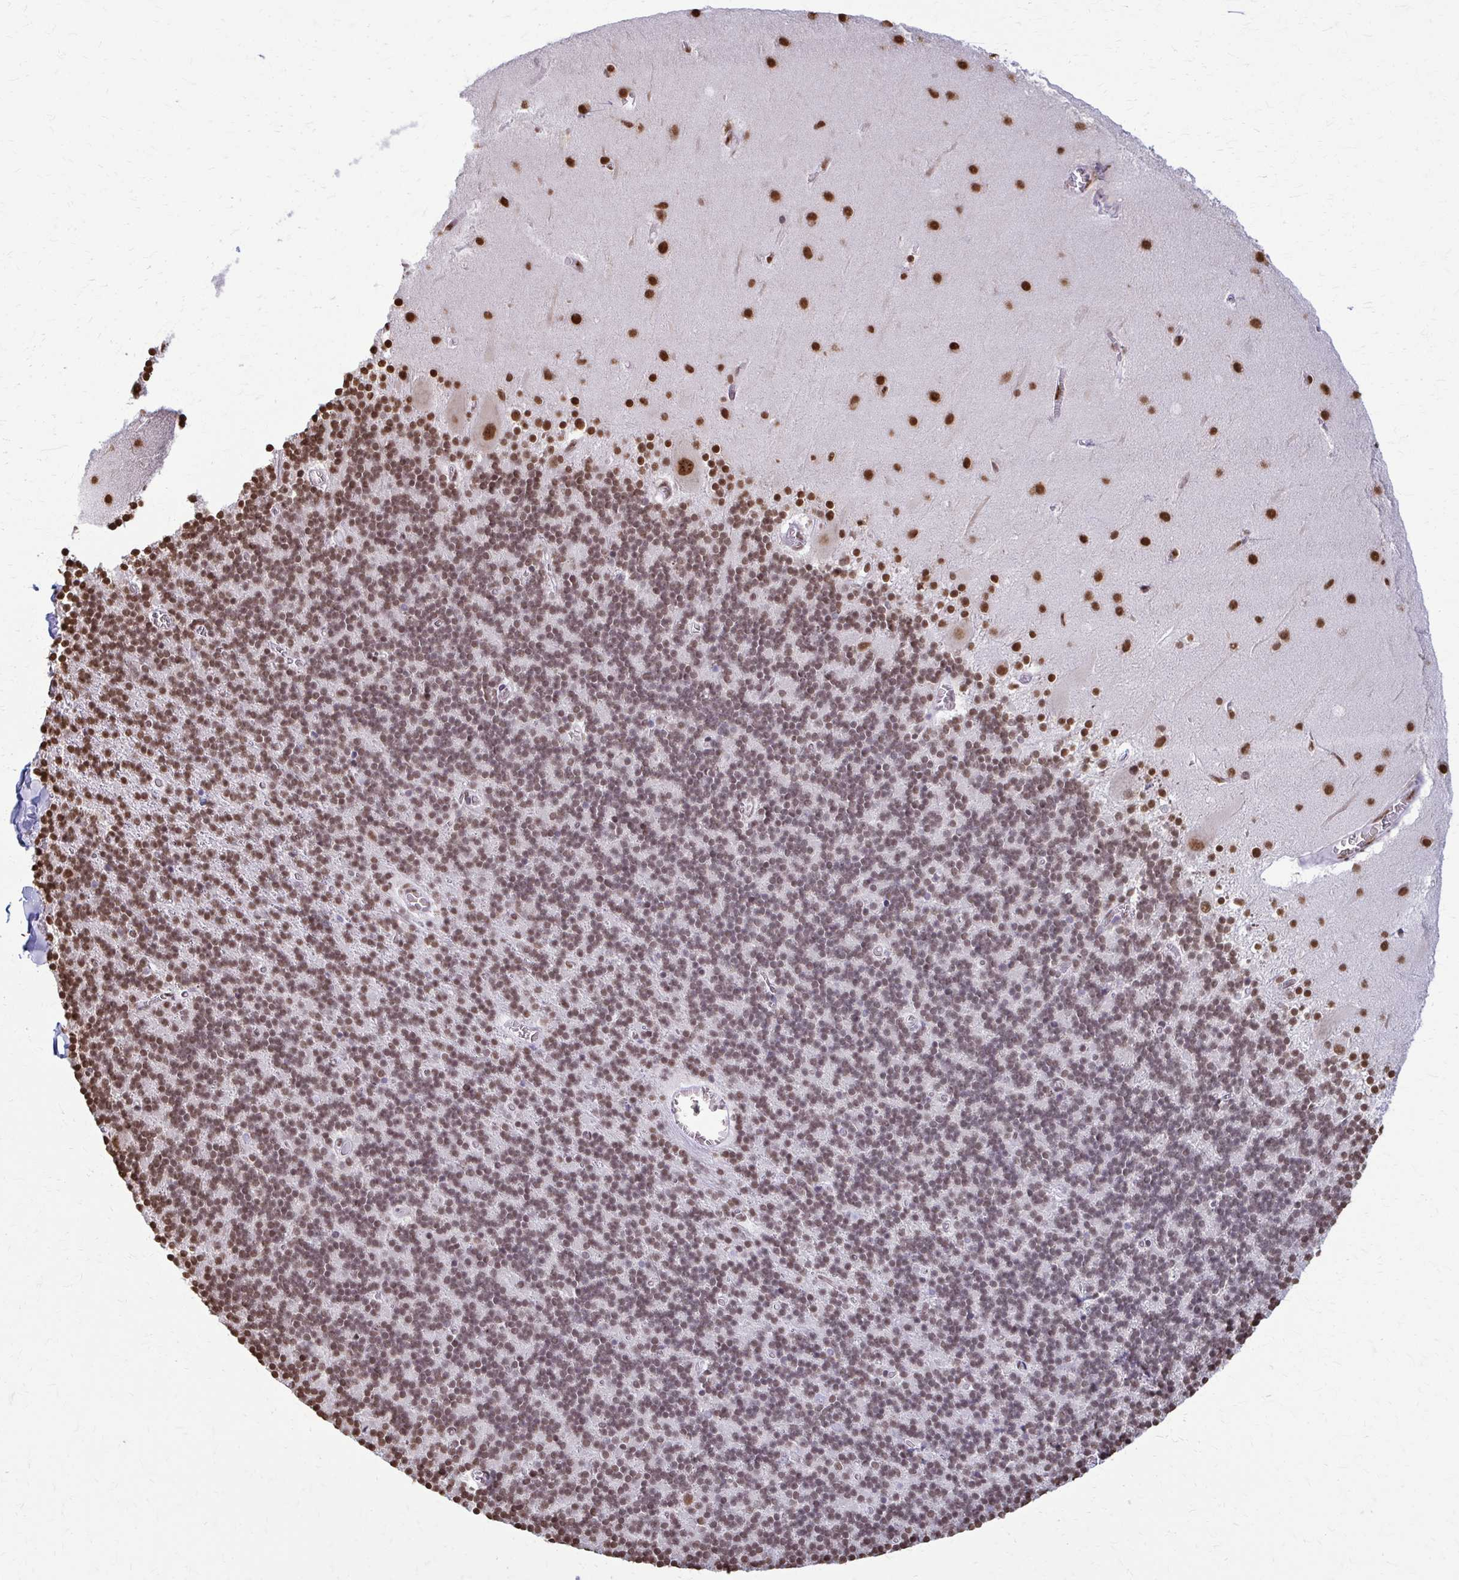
{"staining": {"intensity": "moderate", "quantity": "25%-75%", "location": "nuclear"}, "tissue": "cerebellum", "cell_type": "Cells in granular layer", "image_type": "normal", "snomed": [{"axis": "morphology", "description": "Normal tissue, NOS"}, {"axis": "topography", "description": "Cerebellum"}], "caption": "Protein expression by IHC displays moderate nuclear positivity in about 25%-75% of cells in granular layer in benign cerebellum.", "gene": "SNRPA", "patient": {"sex": "male", "age": 70}}